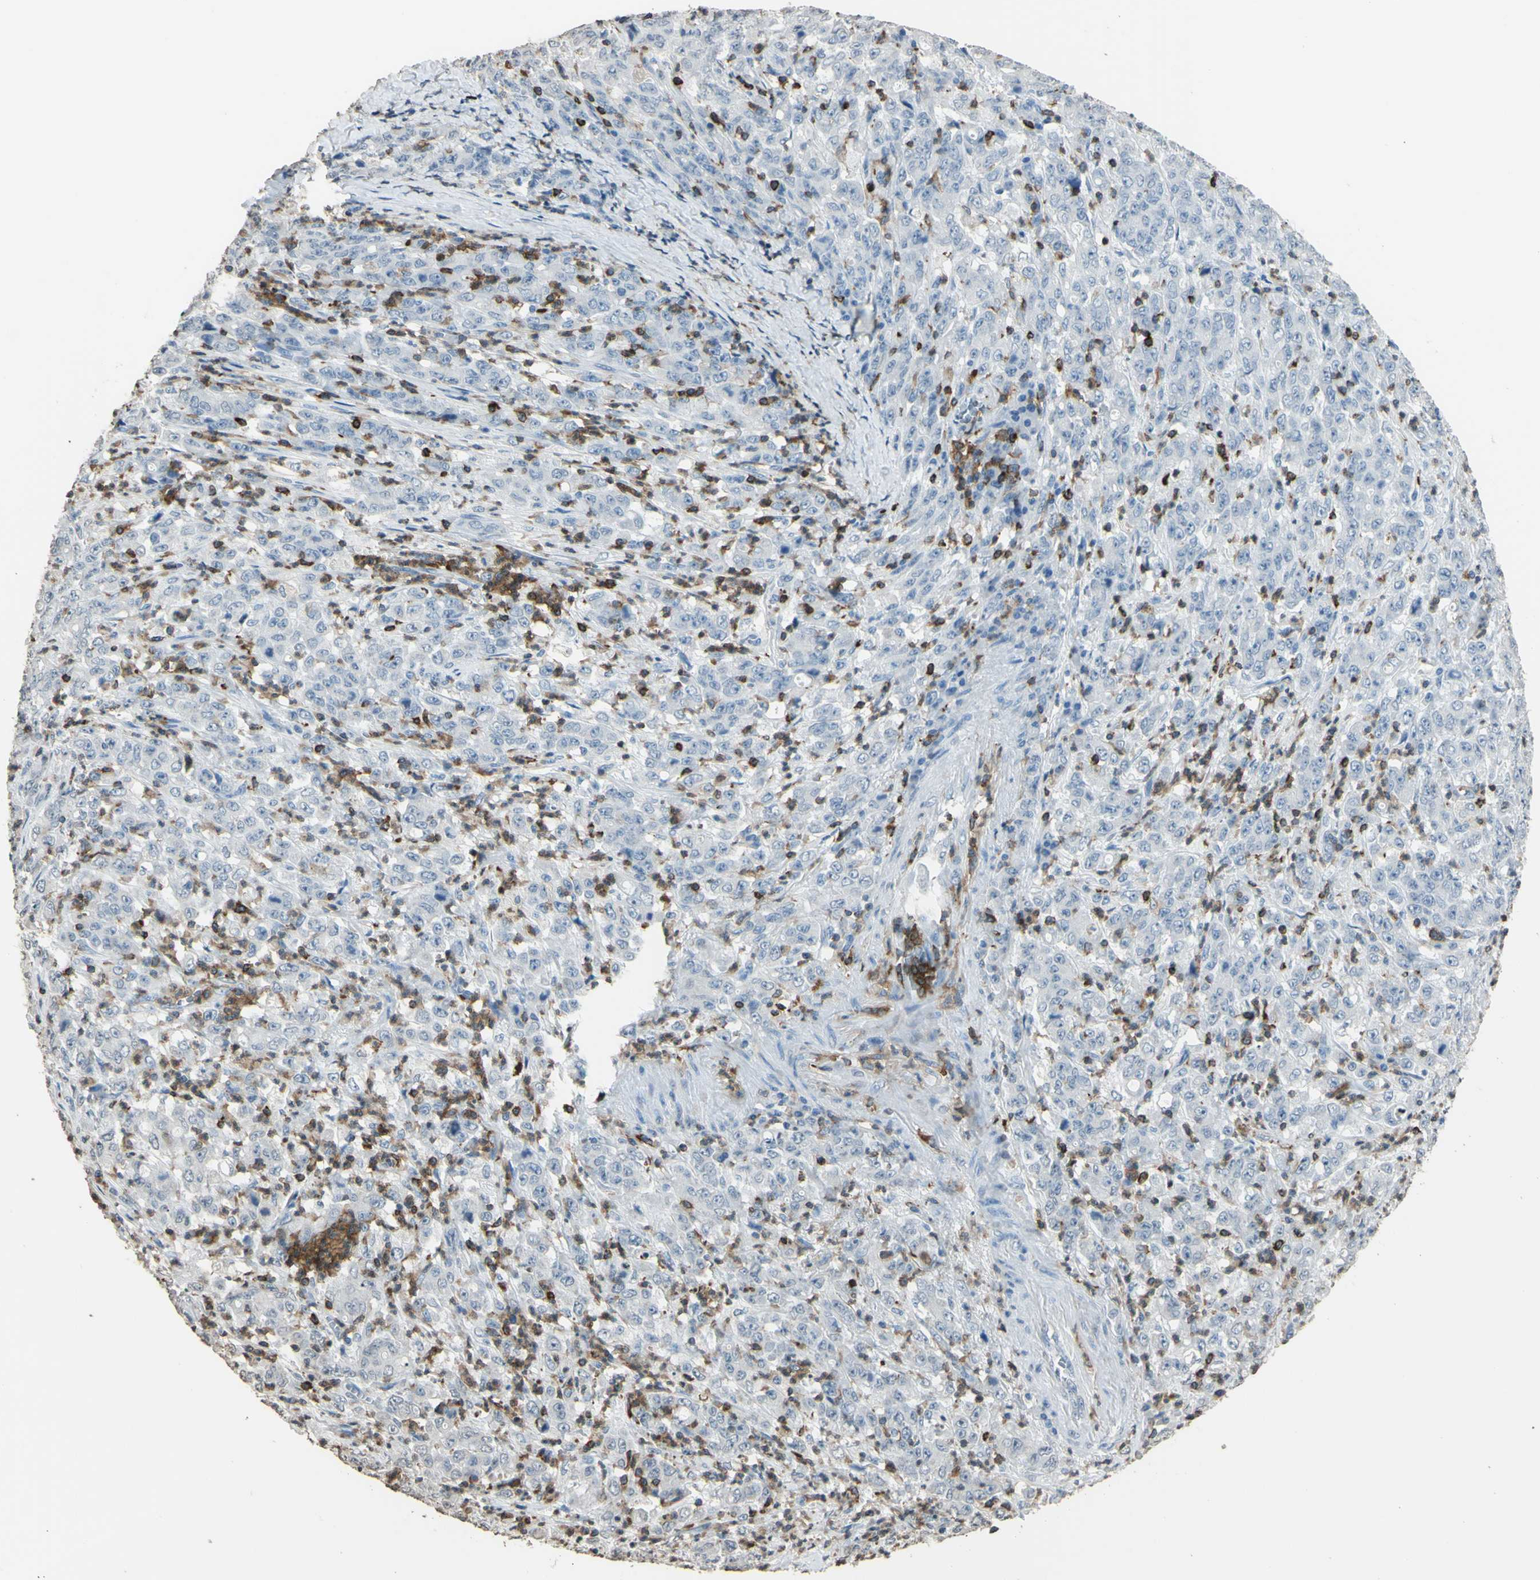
{"staining": {"intensity": "negative", "quantity": "none", "location": "none"}, "tissue": "stomach cancer", "cell_type": "Tumor cells", "image_type": "cancer", "snomed": [{"axis": "morphology", "description": "Adenocarcinoma, NOS"}, {"axis": "topography", "description": "Stomach, lower"}], "caption": "High power microscopy photomicrograph of an immunohistochemistry (IHC) photomicrograph of stomach cancer, revealing no significant staining in tumor cells. (Brightfield microscopy of DAB IHC at high magnification).", "gene": "PSTPIP1", "patient": {"sex": "female", "age": 71}}